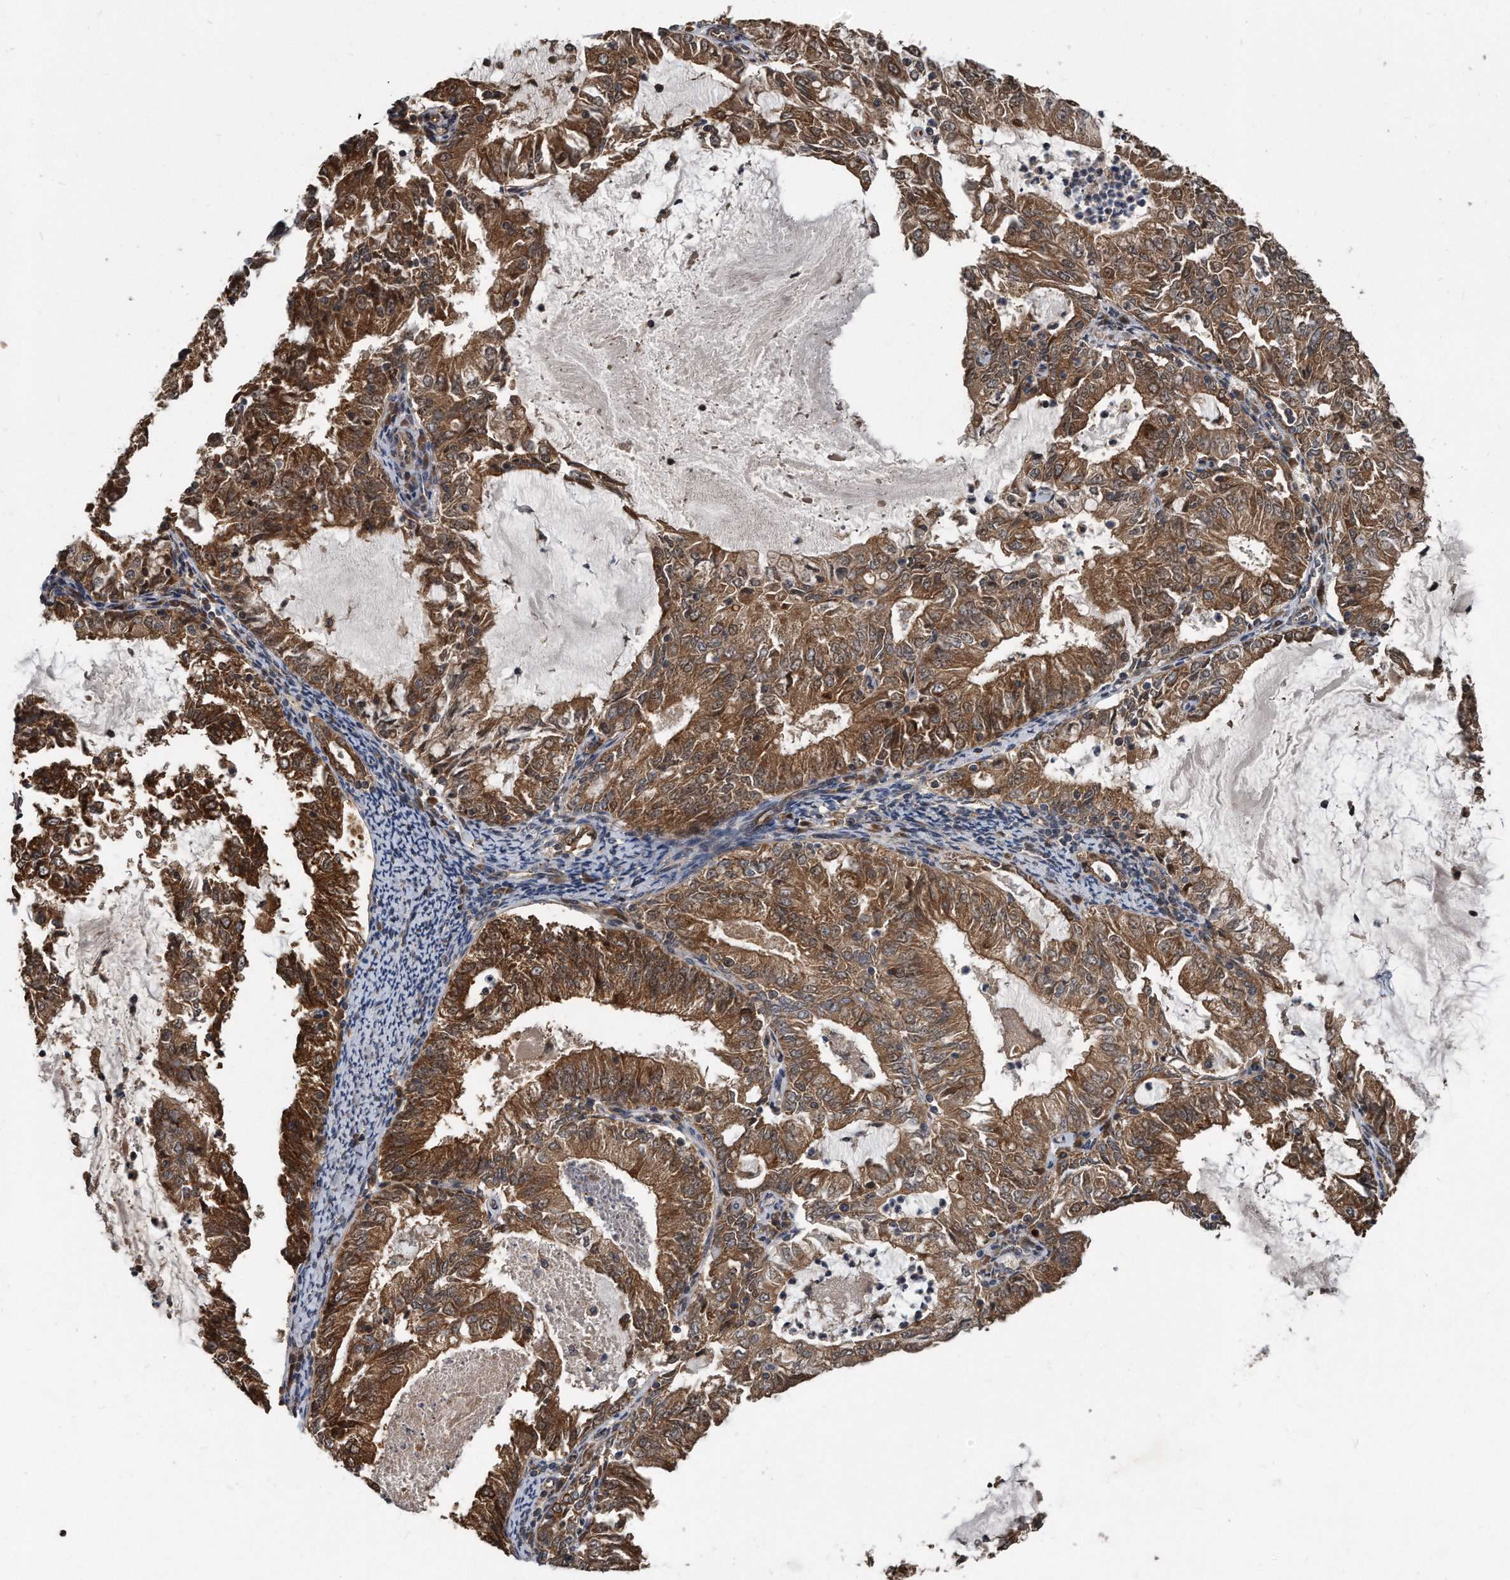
{"staining": {"intensity": "strong", "quantity": ">75%", "location": "cytoplasmic/membranous"}, "tissue": "endometrial cancer", "cell_type": "Tumor cells", "image_type": "cancer", "snomed": [{"axis": "morphology", "description": "Adenocarcinoma, NOS"}, {"axis": "topography", "description": "Endometrium"}], "caption": "IHC histopathology image of adenocarcinoma (endometrial) stained for a protein (brown), which displays high levels of strong cytoplasmic/membranous positivity in about >75% of tumor cells.", "gene": "FAM136A", "patient": {"sex": "female", "age": 57}}